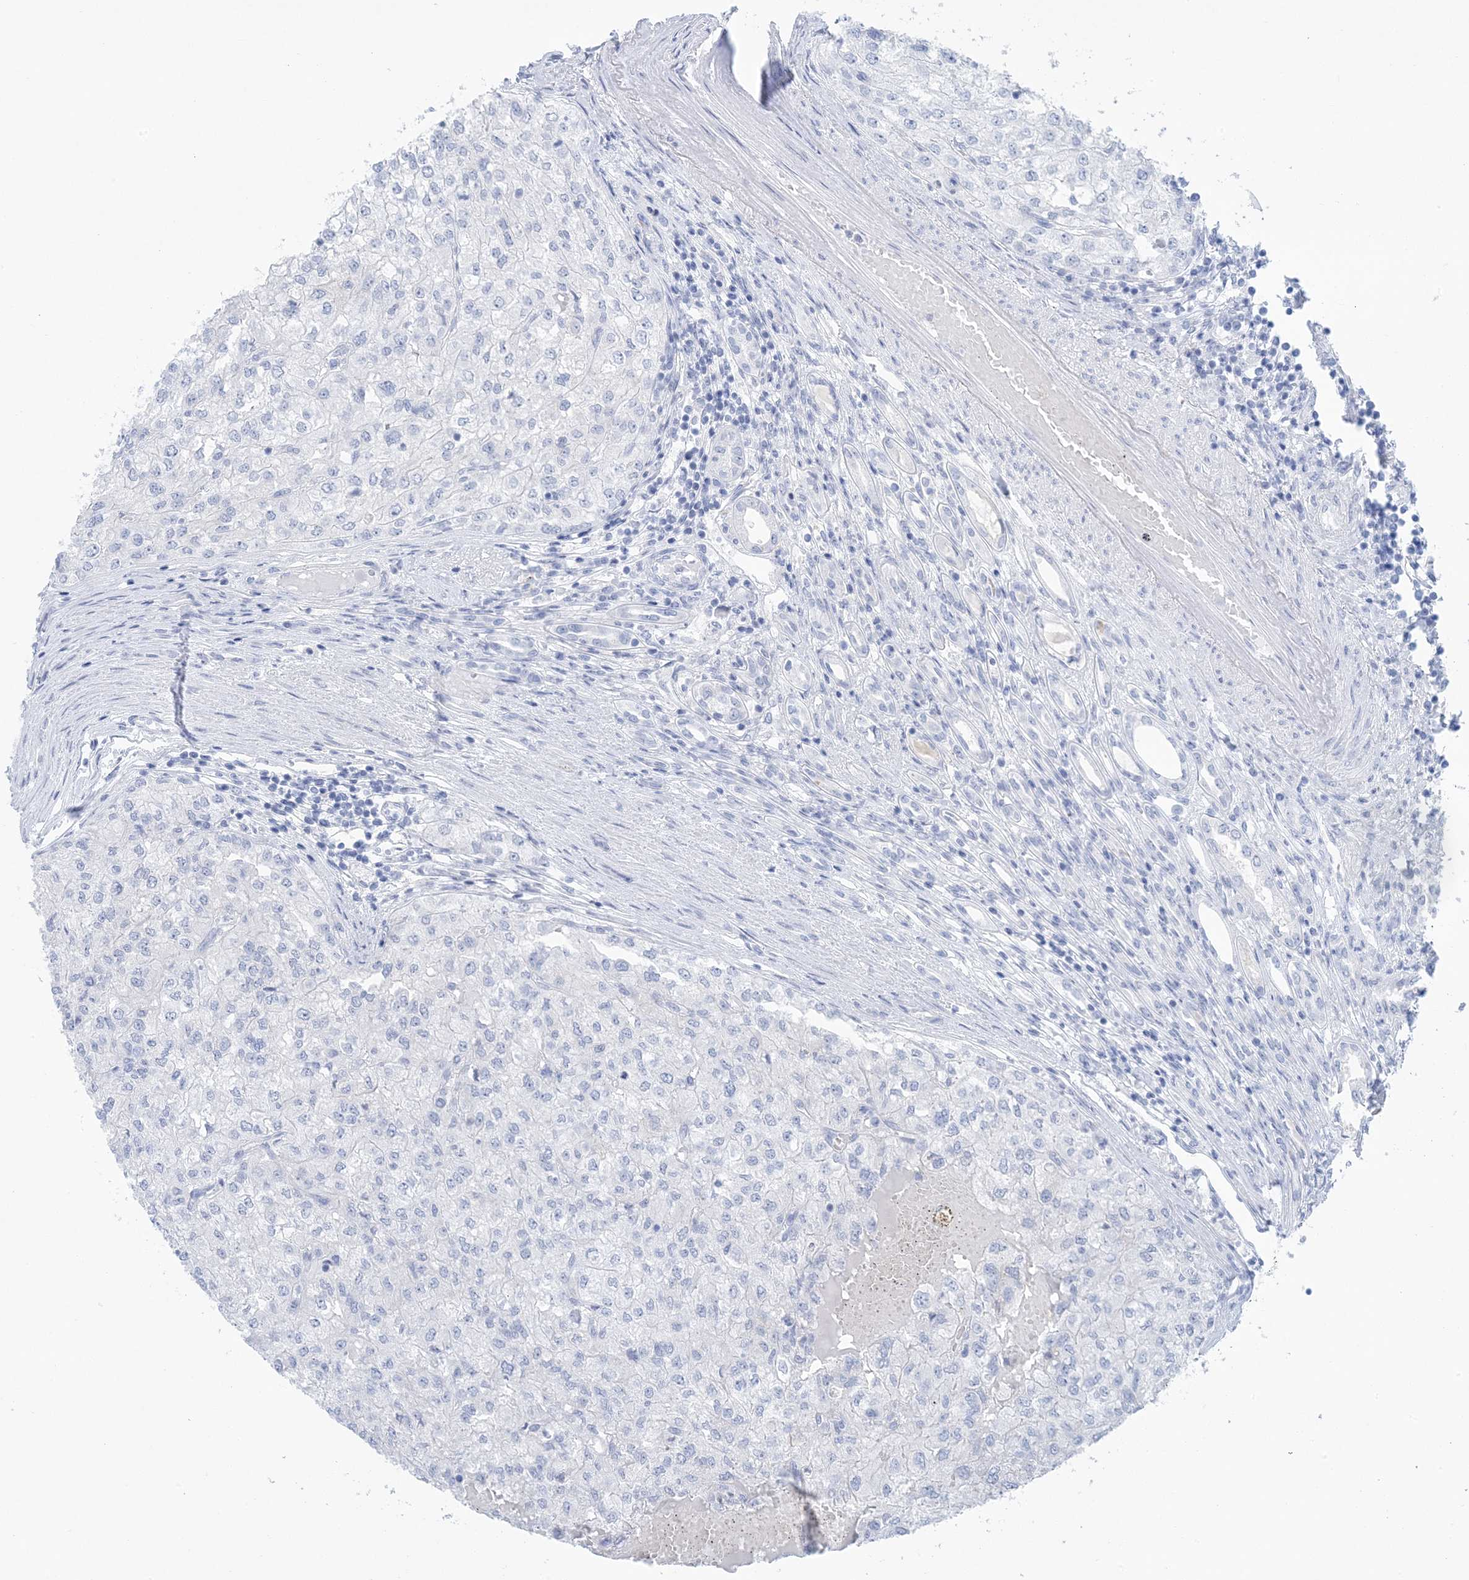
{"staining": {"intensity": "negative", "quantity": "none", "location": "none"}, "tissue": "renal cancer", "cell_type": "Tumor cells", "image_type": "cancer", "snomed": [{"axis": "morphology", "description": "Adenocarcinoma, NOS"}, {"axis": "topography", "description": "Kidney"}], "caption": "Human renal cancer stained for a protein using immunohistochemistry exhibits no positivity in tumor cells.", "gene": "SH3YL1", "patient": {"sex": "female", "age": 54}}